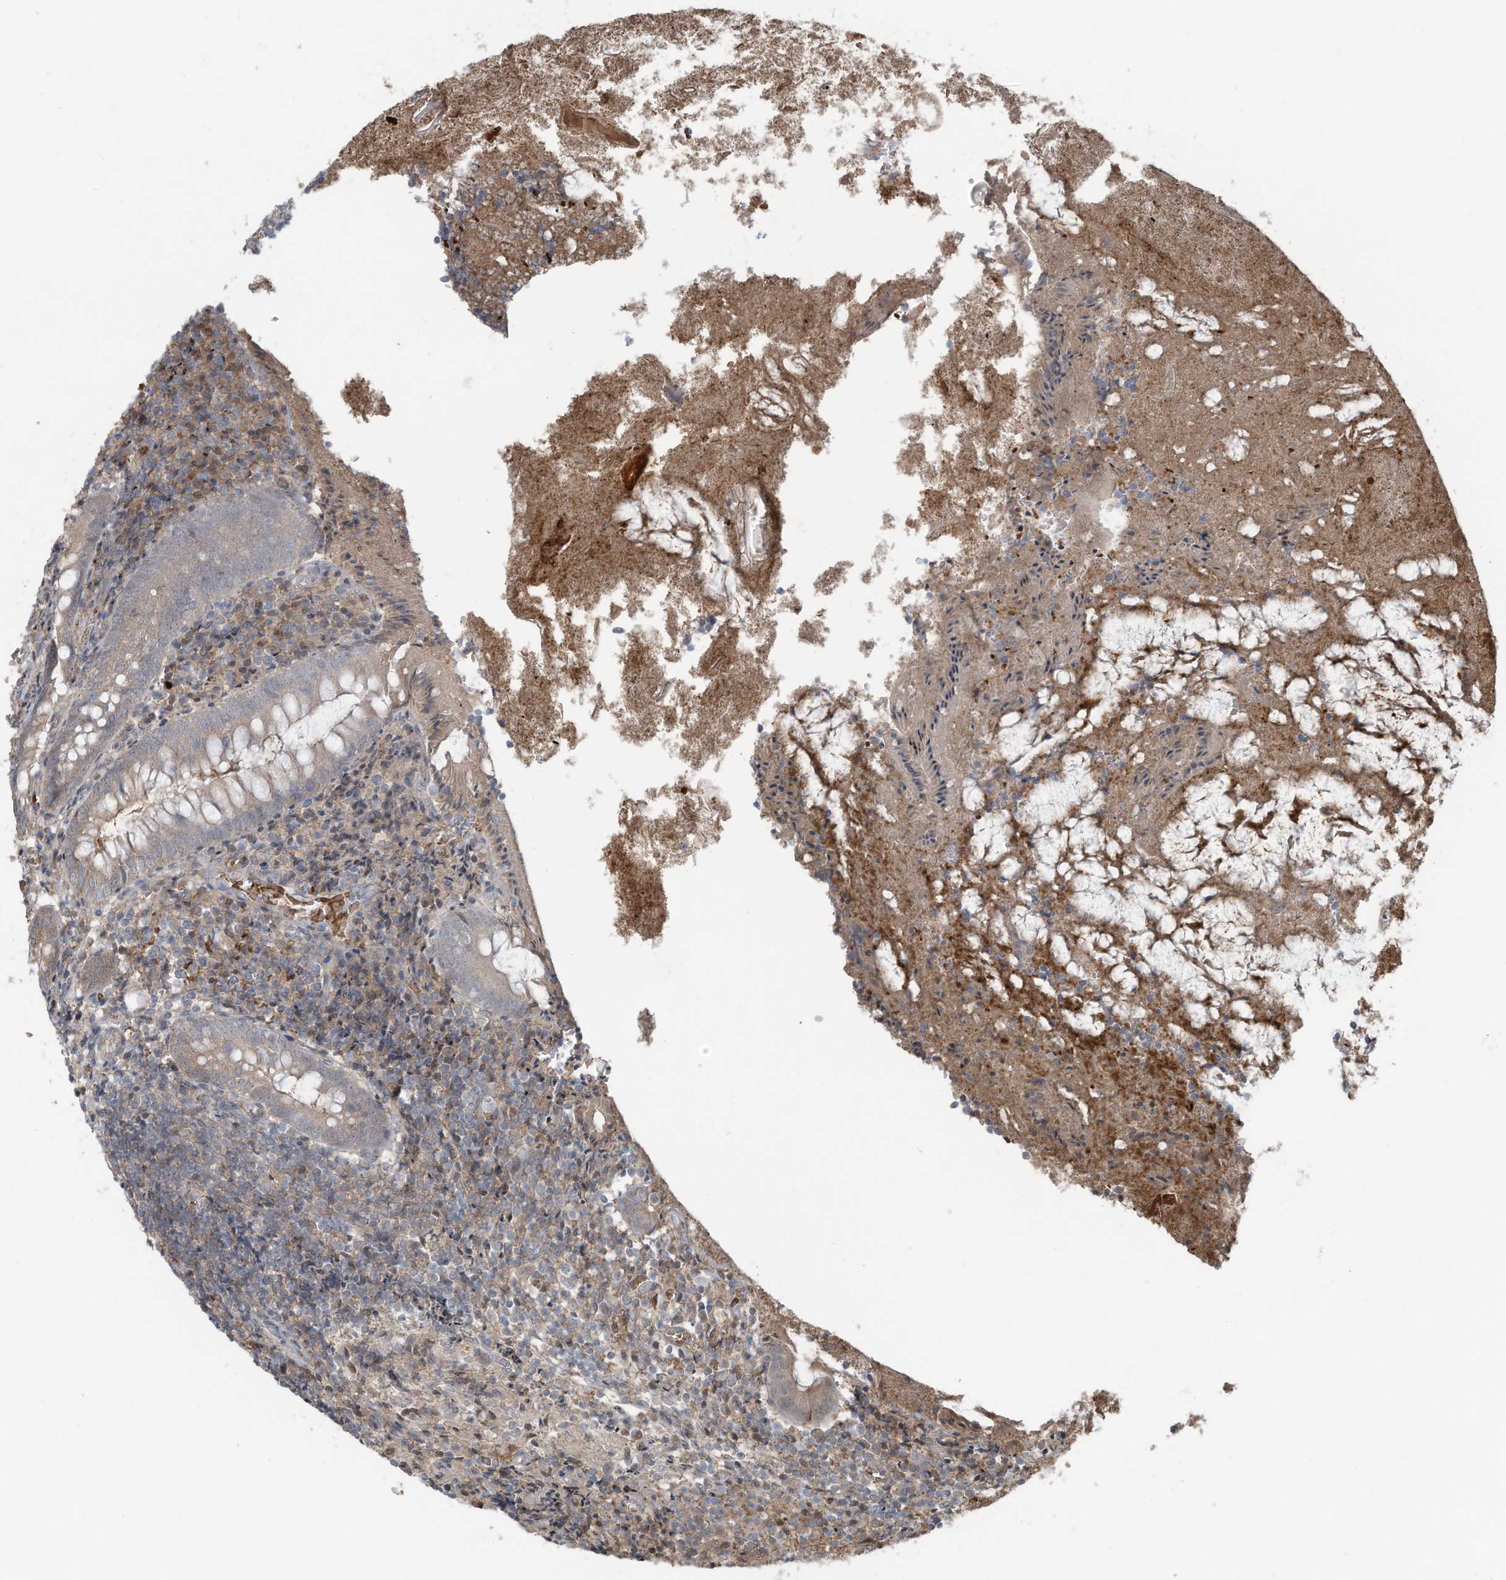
{"staining": {"intensity": "moderate", "quantity": "<25%", "location": "cytoplasmic/membranous"}, "tissue": "appendix", "cell_type": "Glandular cells", "image_type": "normal", "snomed": [{"axis": "morphology", "description": "Normal tissue, NOS"}, {"axis": "topography", "description": "Appendix"}], "caption": "Unremarkable appendix exhibits moderate cytoplasmic/membranous expression in approximately <25% of glandular cells (Stains: DAB in brown, nuclei in blue, Microscopy: brightfield microscopy at high magnification)..", "gene": "ERI2", "patient": {"sex": "female", "age": 17}}